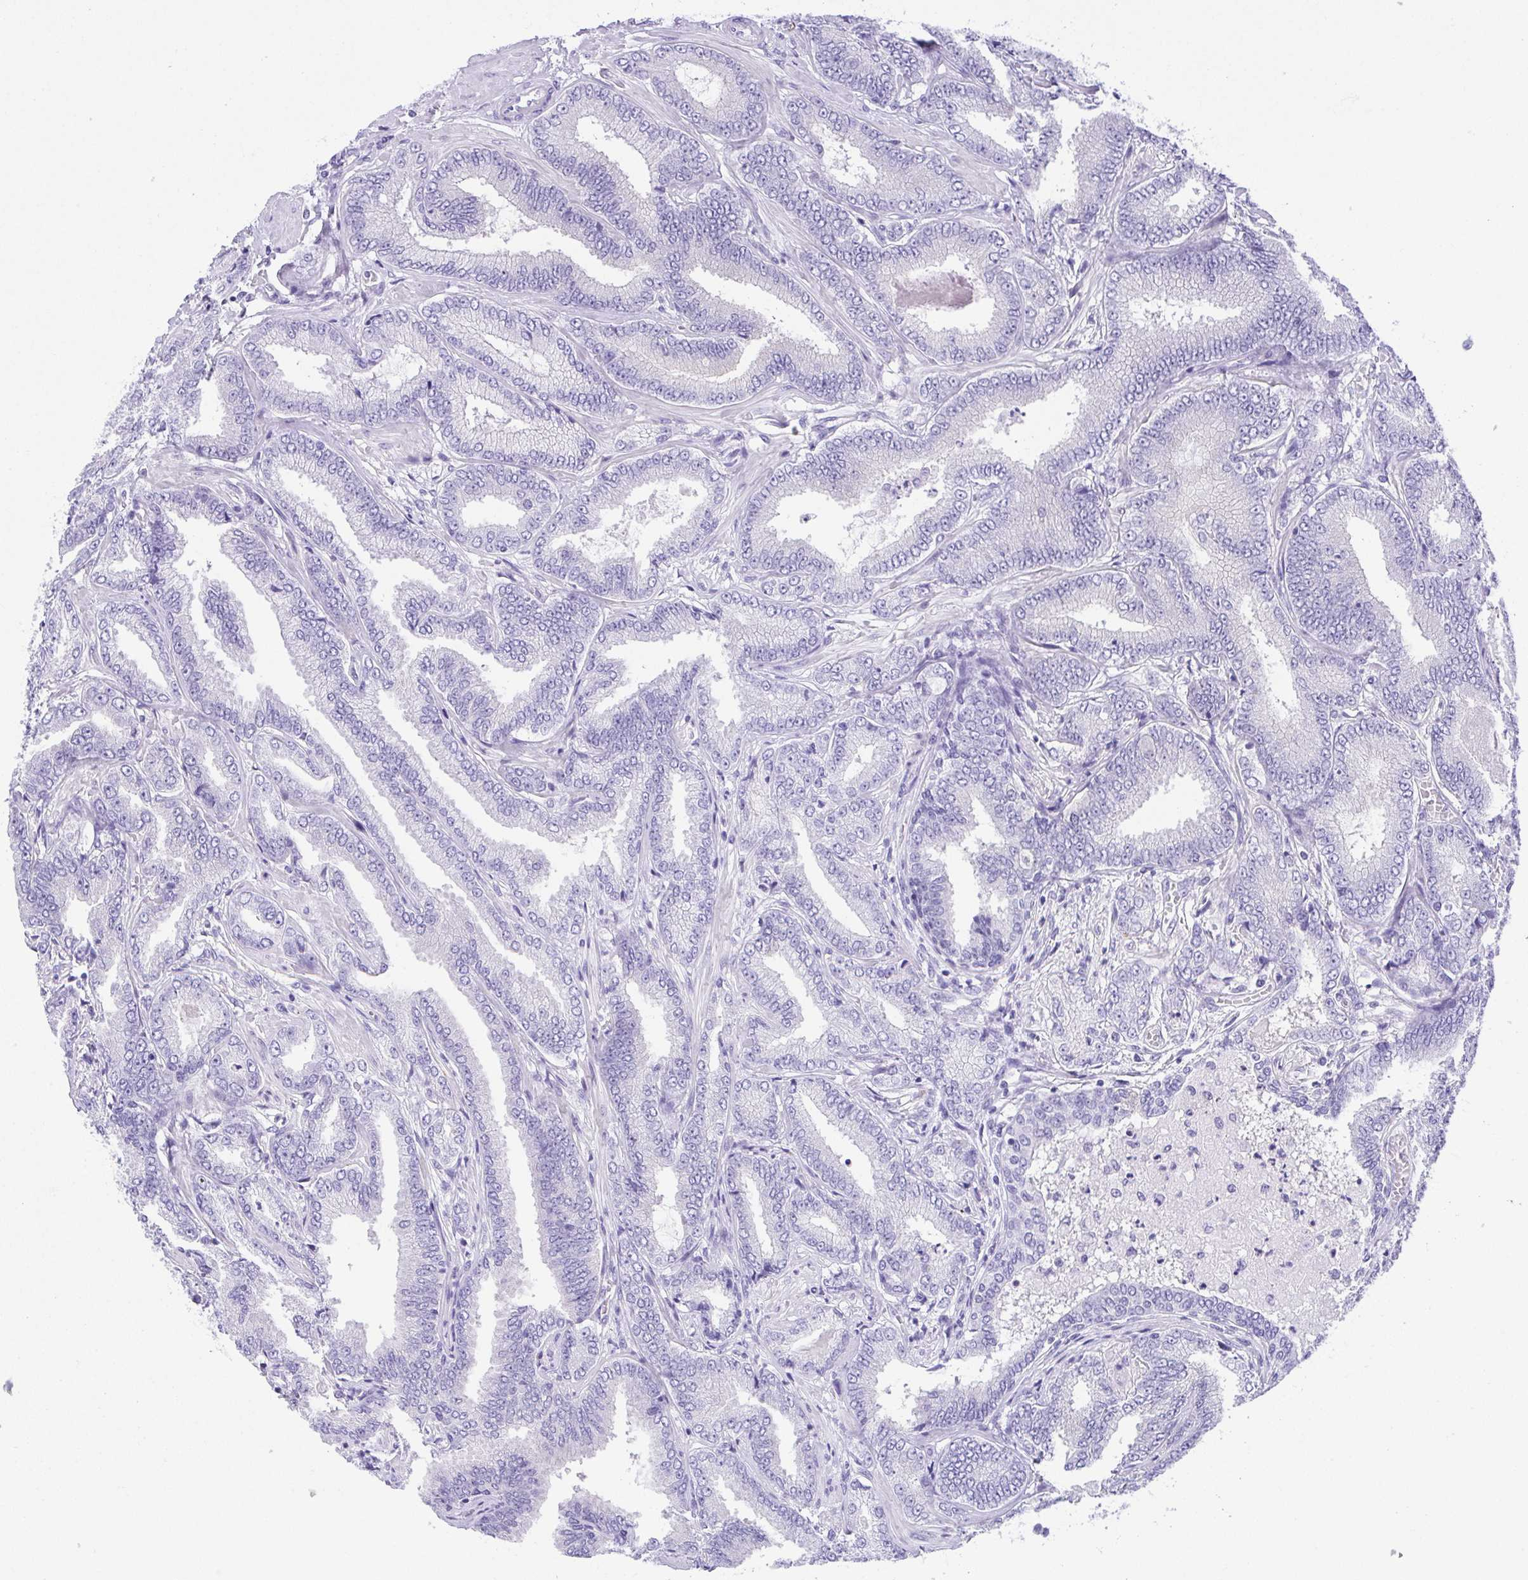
{"staining": {"intensity": "negative", "quantity": "none", "location": "none"}, "tissue": "prostate cancer", "cell_type": "Tumor cells", "image_type": "cancer", "snomed": [{"axis": "morphology", "description": "Adenocarcinoma, Low grade"}, {"axis": "topography", "description": "Prostate"}], "caption": "Immunohistochemistry micrograph of prostate cancer stained for a protein (brown), which exhibits no positivity in tumor cells.", "gene": "LUZP4", "patient": {"sex": "male", "age": 55}}